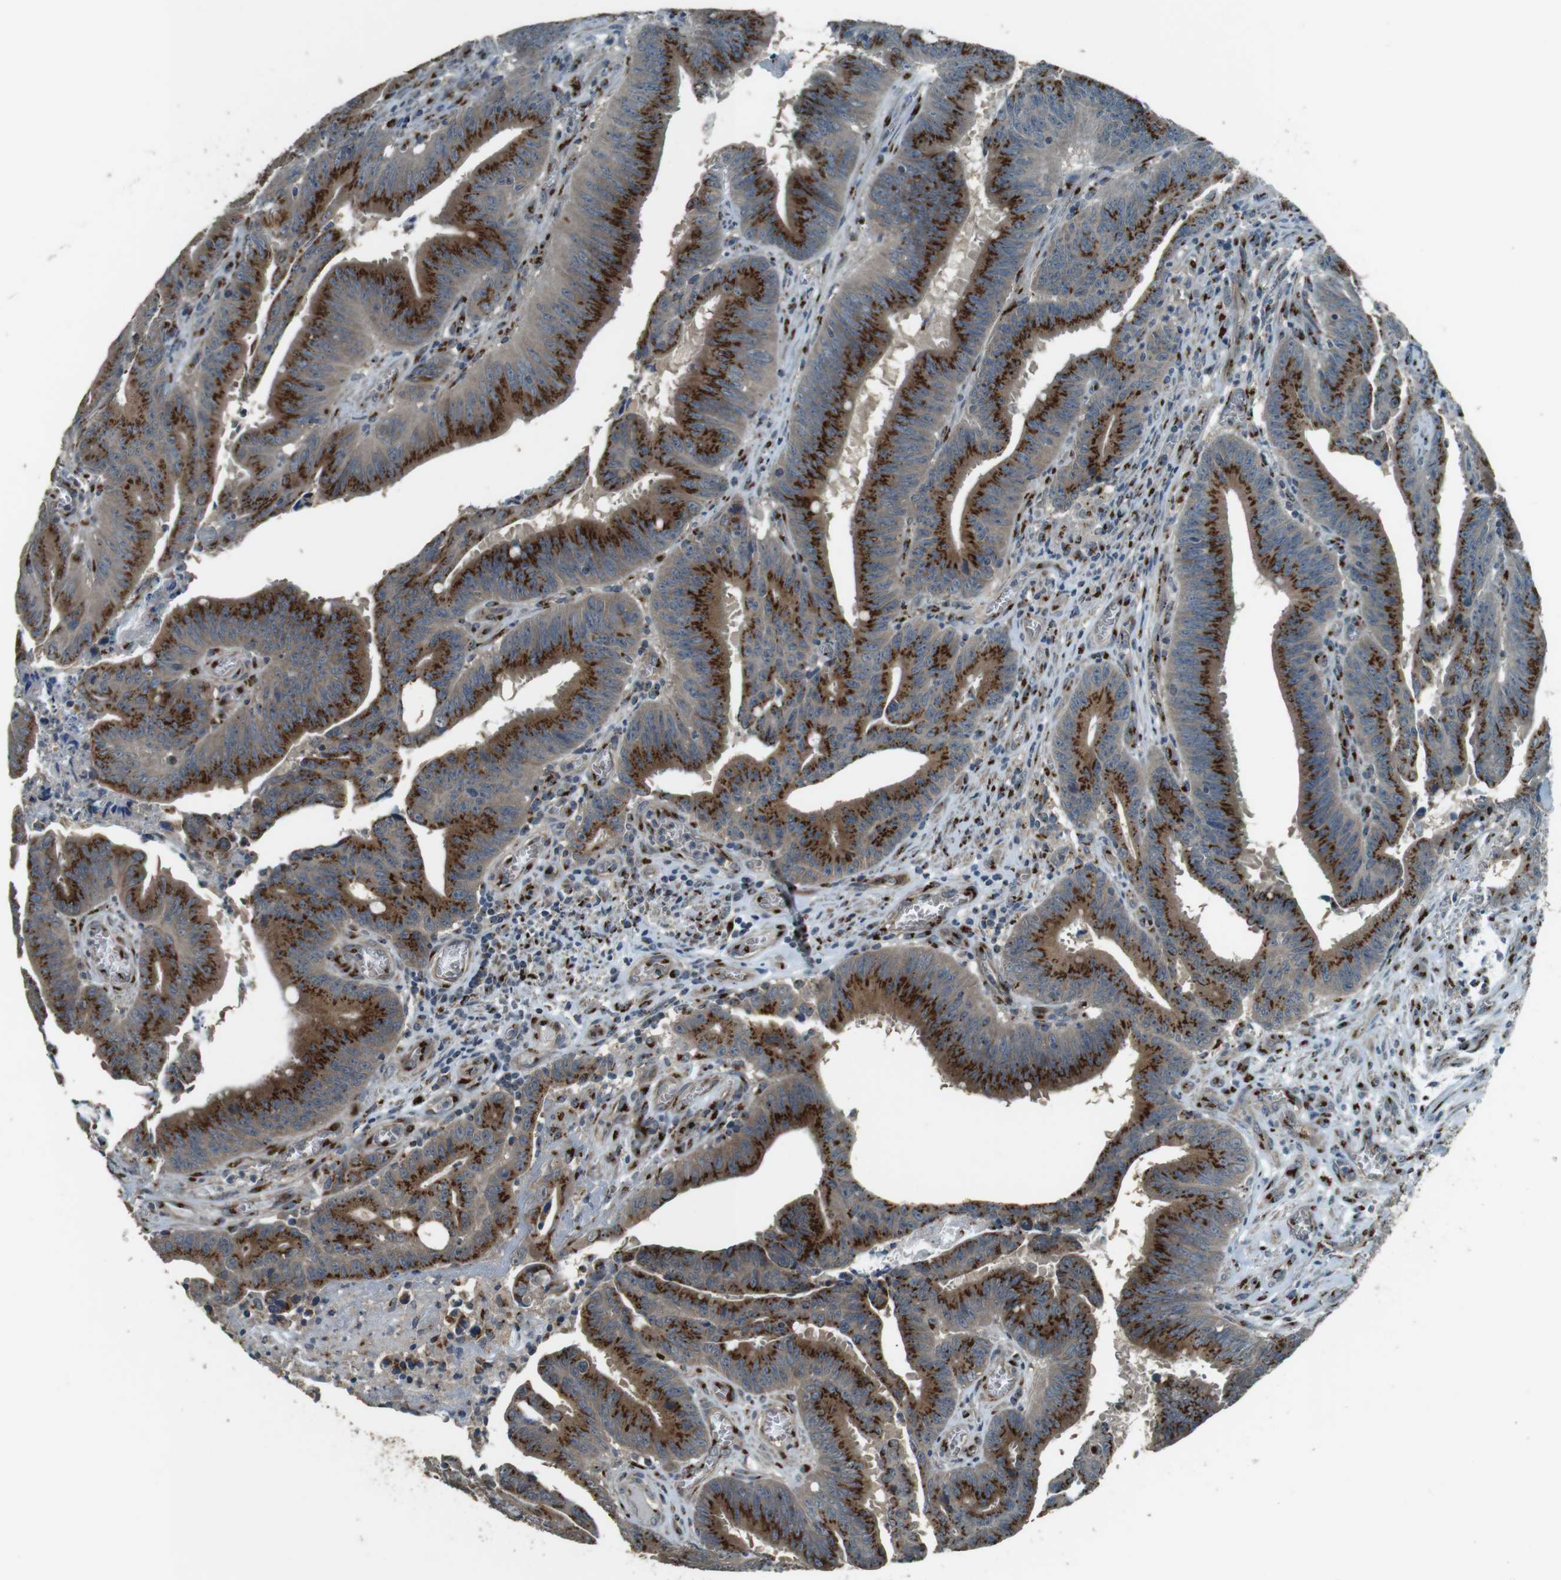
{"staining": {"intensity": "strong", "quantity": ">75%", "location": "cytoplasmic/membranous"}, "tissue": "colorectal cancer", "cell_type": "Tumor cells", "image_type": "cancer", "snomed": [{"axis": "morphology", "description": "Adenocarcinoma, NOS"}, {"axis": "topography", "description": "Colon"}], "caption": "A high-resolution histopathology image shows immunohistochemistry staining of adenocarcinoma (colorectal), which exhibits strong cytoplasmic/membranous positivity in approximately >75% of tumor cells.", "gene": "TMEM115", "patient": {"sex": "male", "age": 45}}